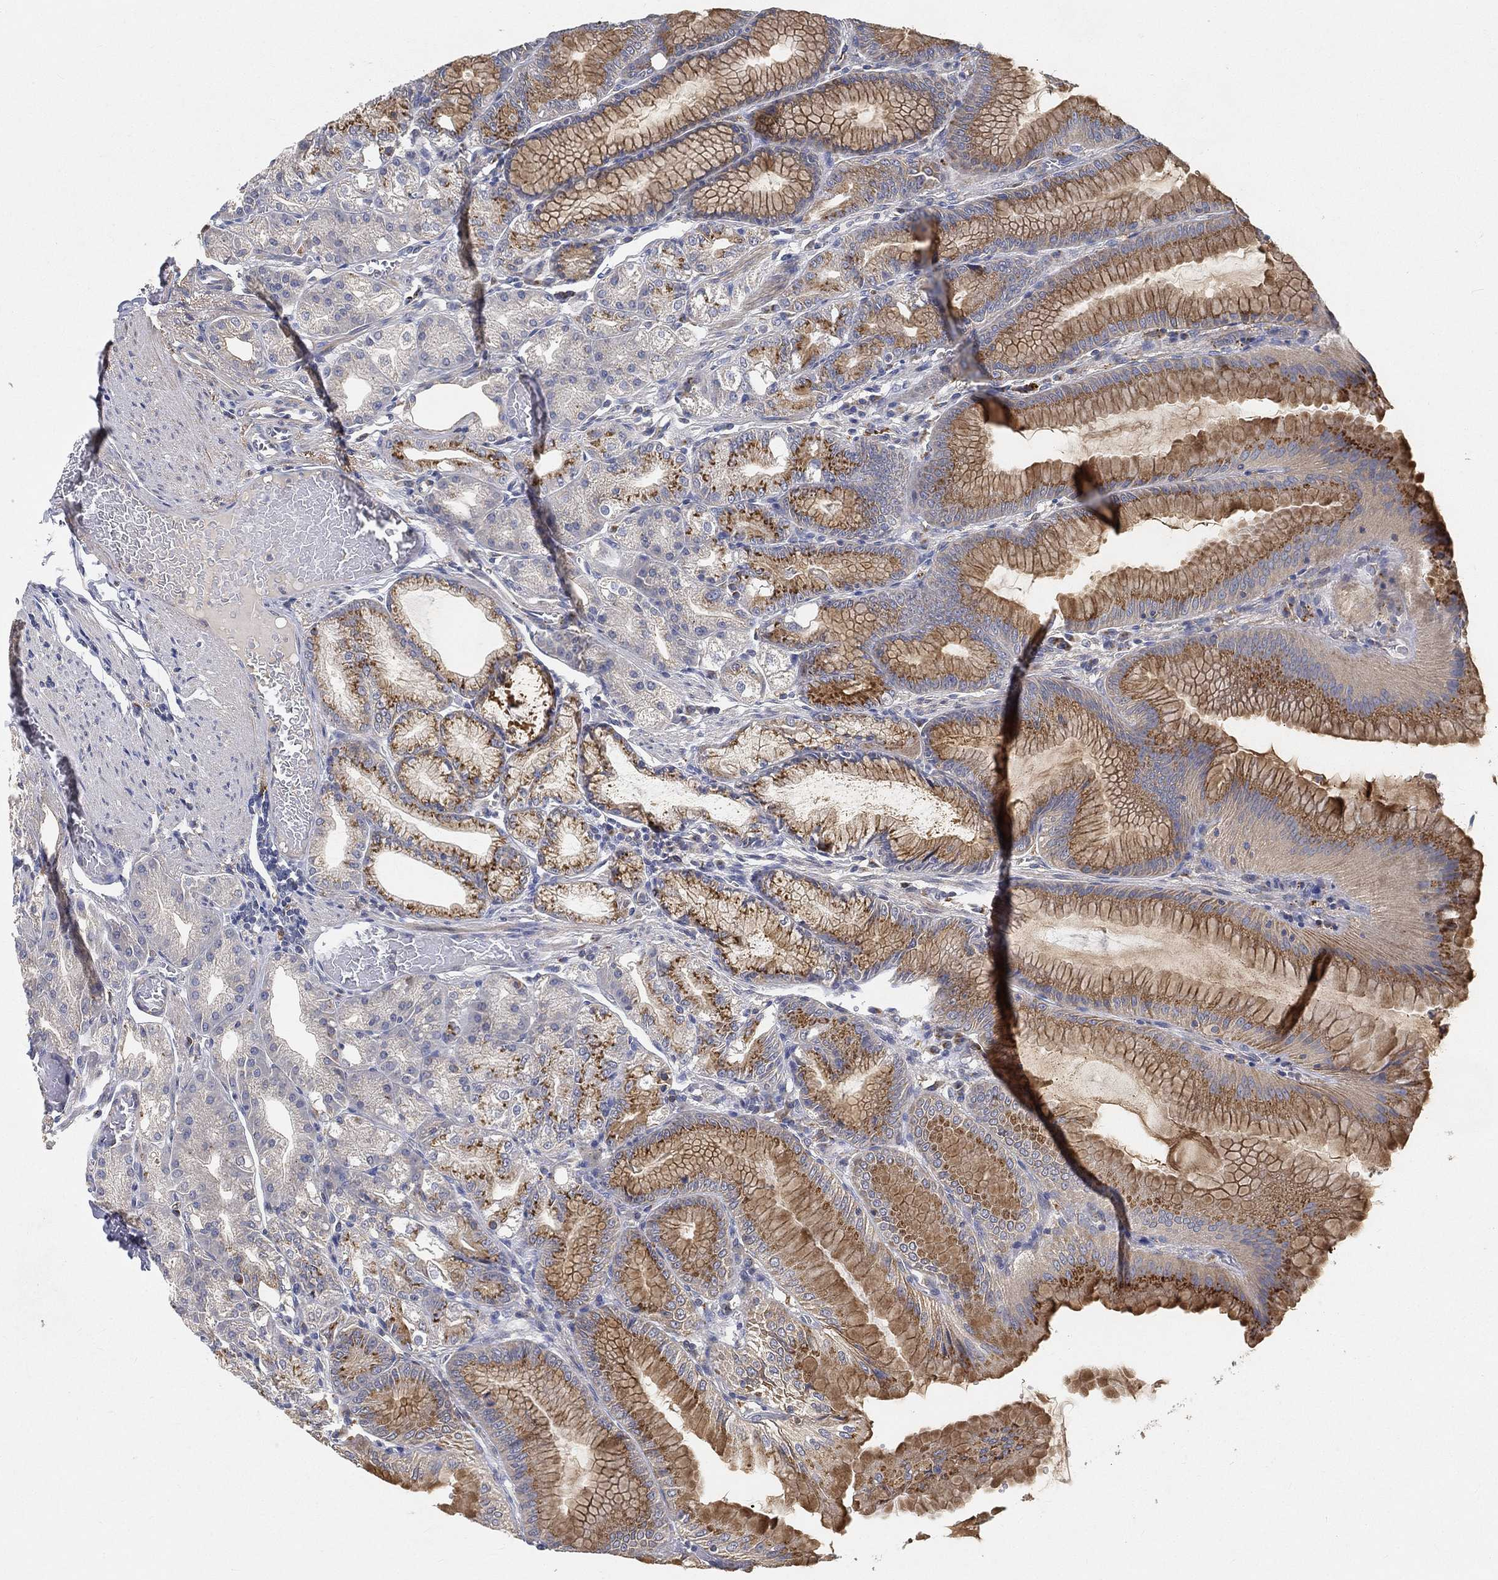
{"staining": {"intensity": "moderate", "quantity": ">75%", "location": "cytoplasmic/membranous"}, "tissue": "stomach", "cell_type": "Glandular cells", "image_type": "normal", "snomed": [{"axis": "morphology", "description": "Normal tissue, NOS"}, {"axis": "topography", "description": "Stomach"}], "caption": "Stomach stained with IHC demonstrates moderate cytoplasmic/membranous positivity in approximately >75% of glandular cells.", "gene": "CTSL", "patient": {"sex": "male", "age": 71}}